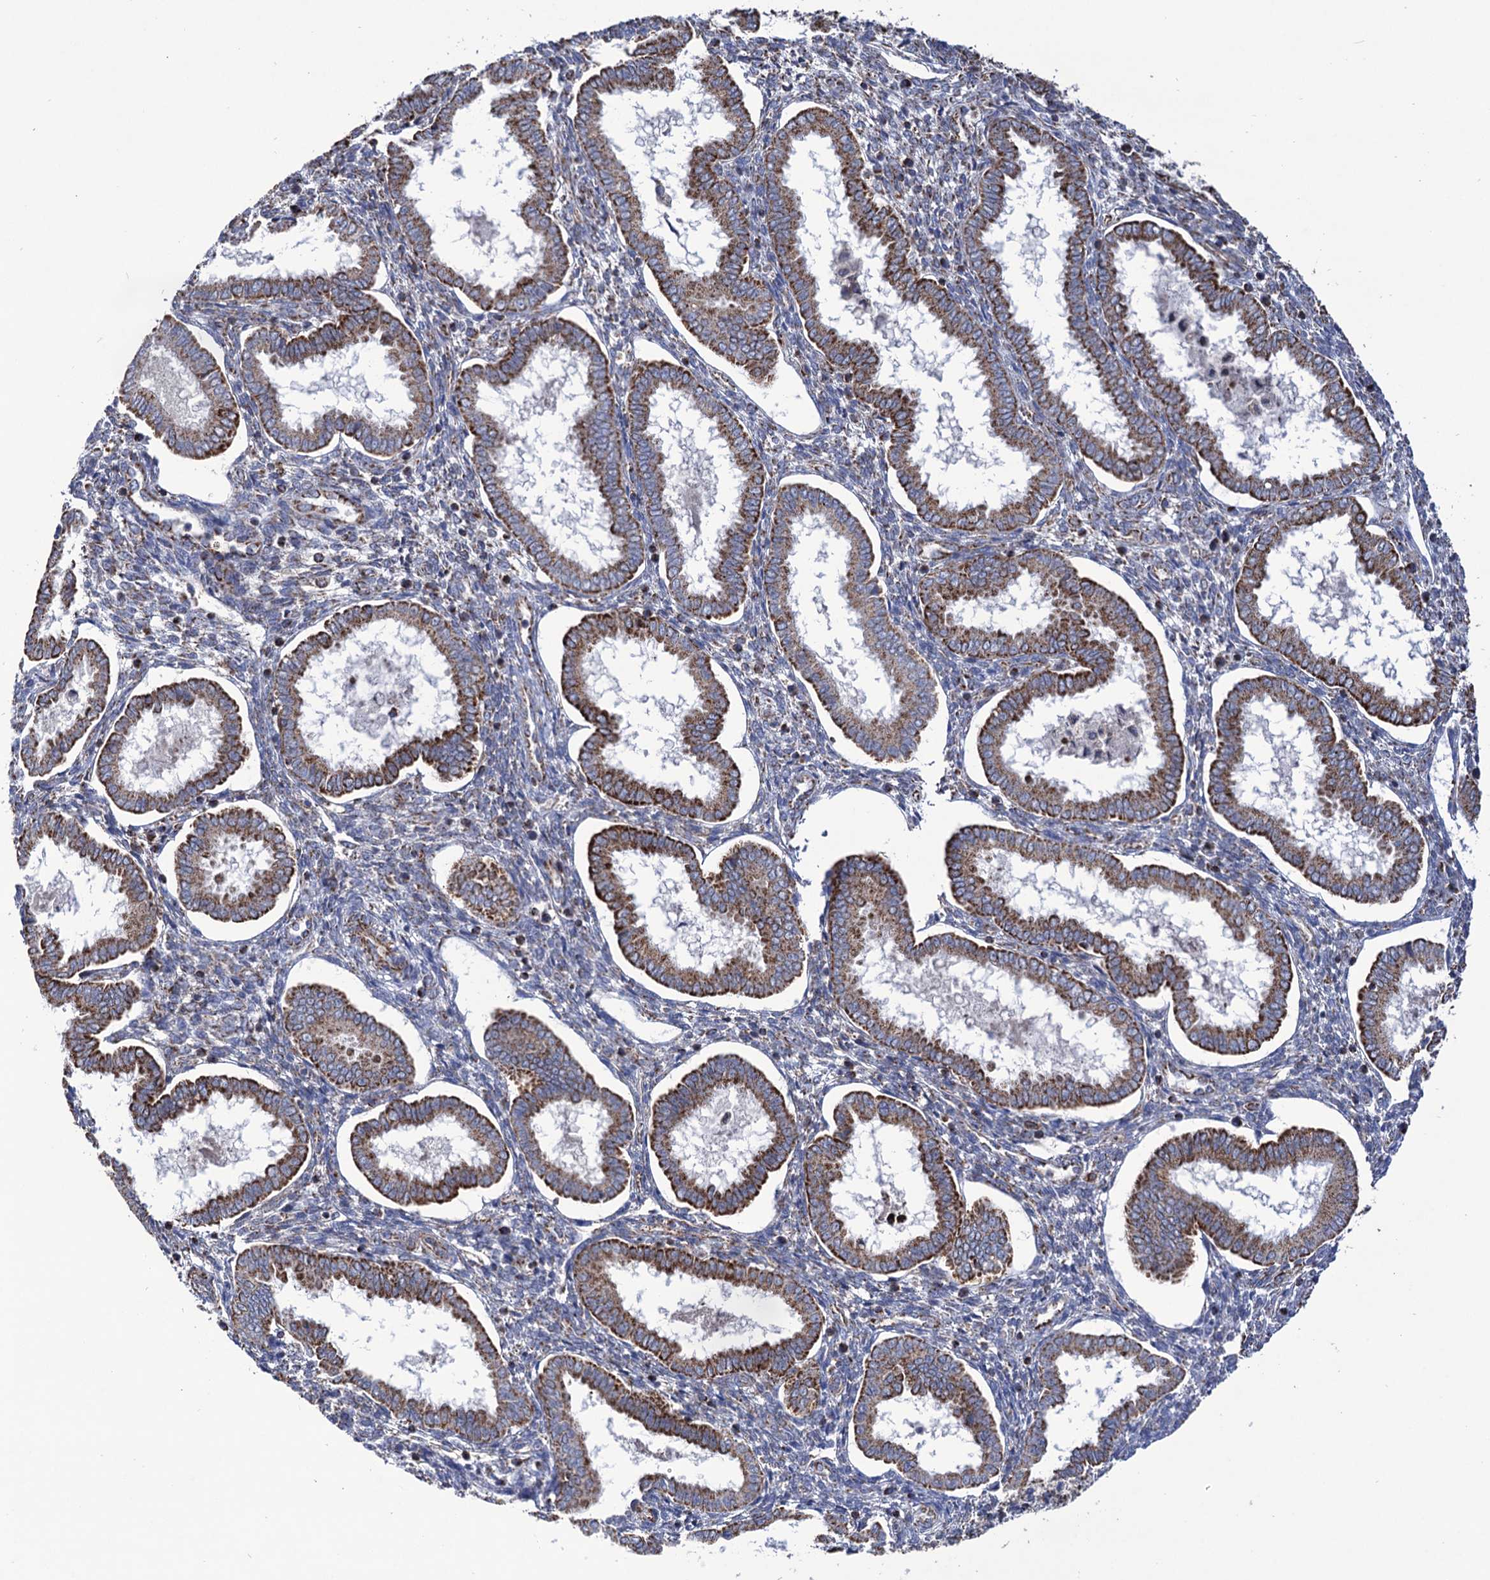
{"staining": {"intensity": "weak", "quantity": "<25%", "location": "cytoplasmic/membranous"}, "tissue": "endometrium", "cell_type": "Cells in endometrial stroma", "image_type": "normal", "snomed": [{"axis": "morphology", "description": "Normal tissue, NOS"}, {"axis": "topography", "description": "Endometrium"}], "caption": "Immunohistochemical staining of benign endometrium exhibits no significant staining in cells in endometrial stroma. The staining is performed using DAB brown chromogen with nuclei counter-stained in using hematoxylin.", "gene": "ABHD10", "patient": {"sex": "female", "age": 24}}